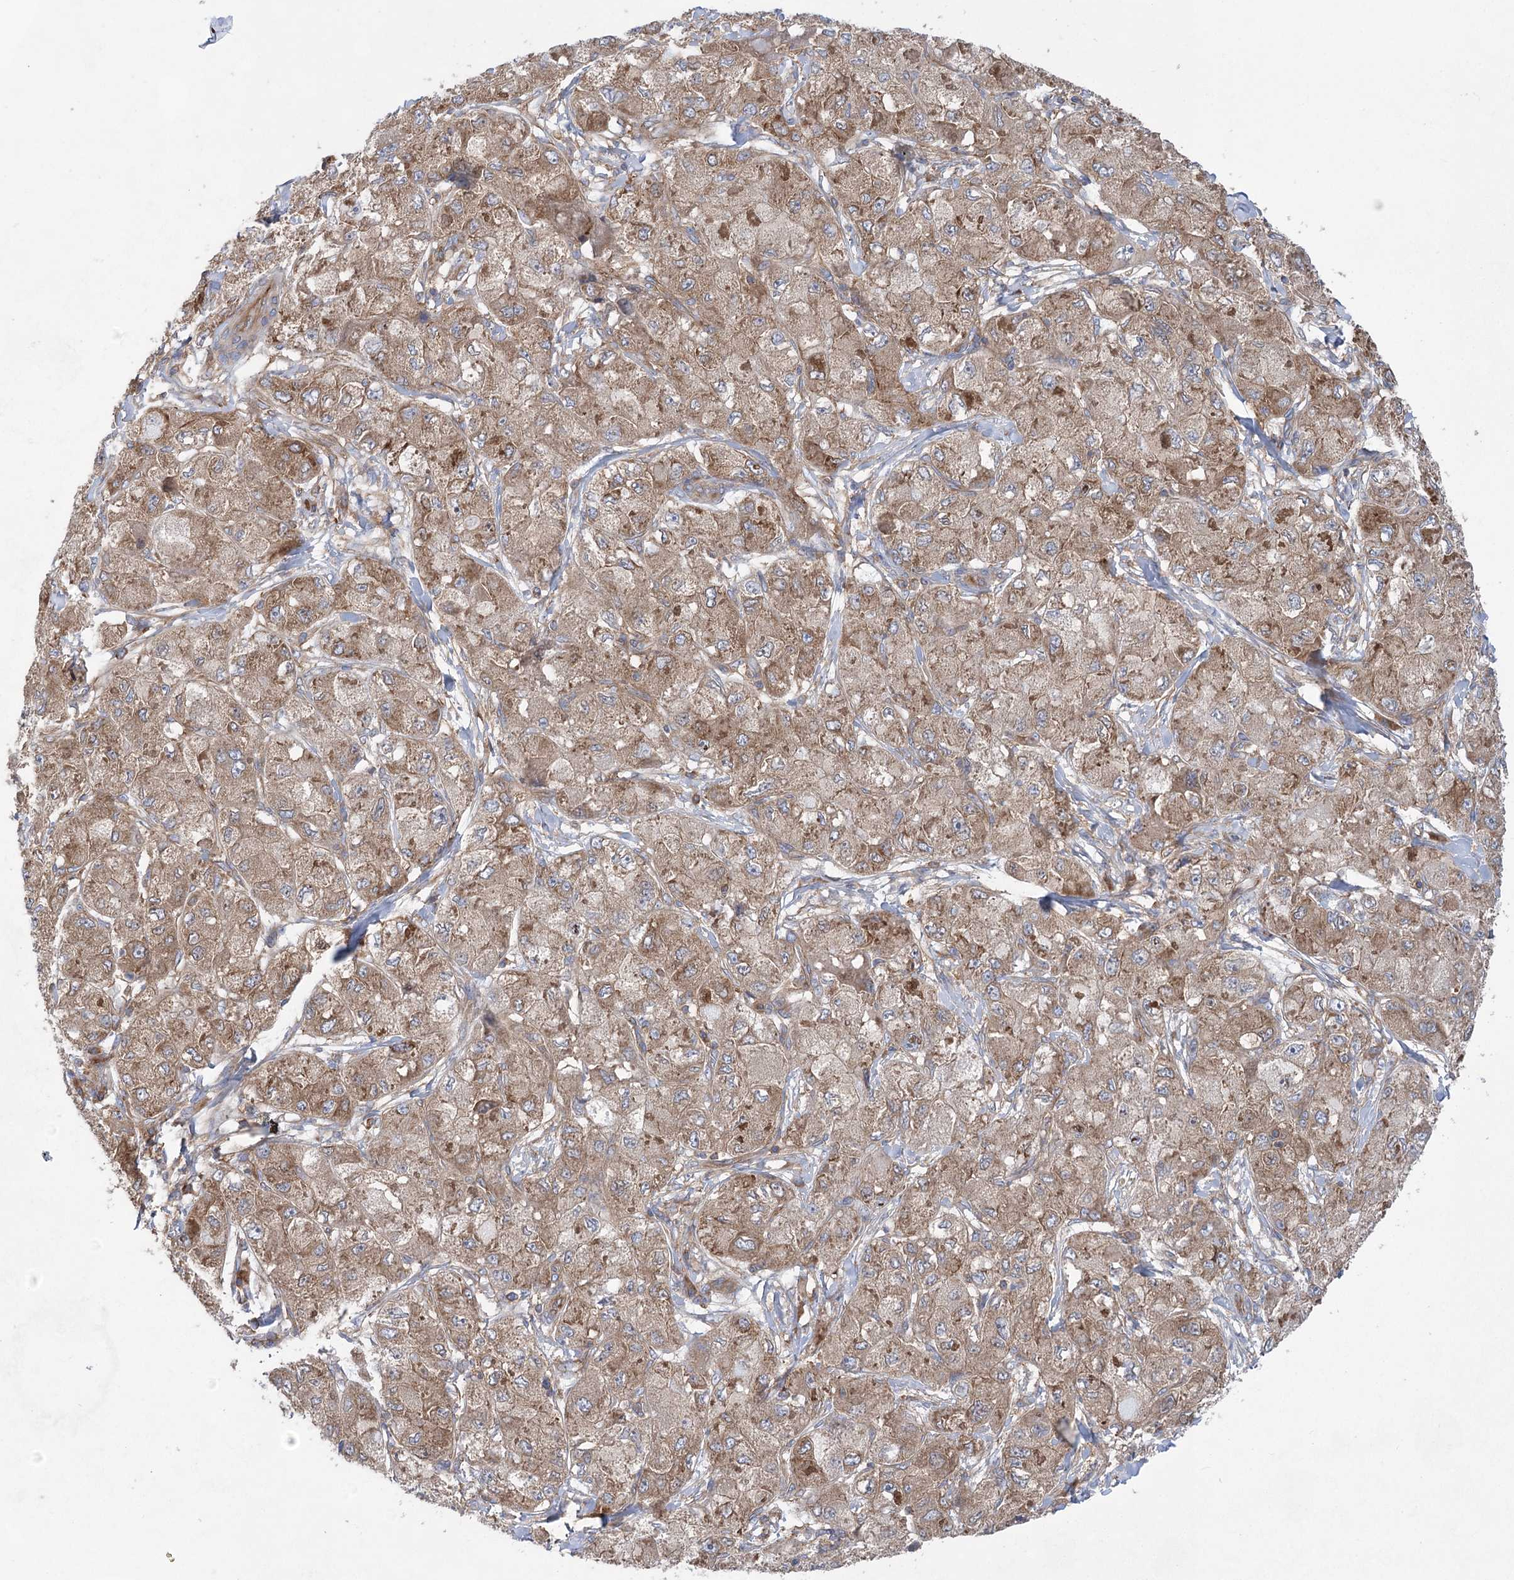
{"staining": {"intensity": "moderate", "quantity": ">75%", "location": "cytoplasmic/membranous"}, "tissue": "liver cancer", "cell_type": "Tumor cells", "image_type": "cancer", "snomed": [{"axis": "morphology", "description": "Carcinoma, Hepatocellular, NOS"}, {"axis": "topography", "description": "Liver"}], "caption": "Liver cancer (hepatocellular carcinoma) stained for a protein shows moderate cytoplasmic/membranous positivity in tumor cells.", "gene": "EIF3A", "patient": {"sex": "male", "age": 80}}